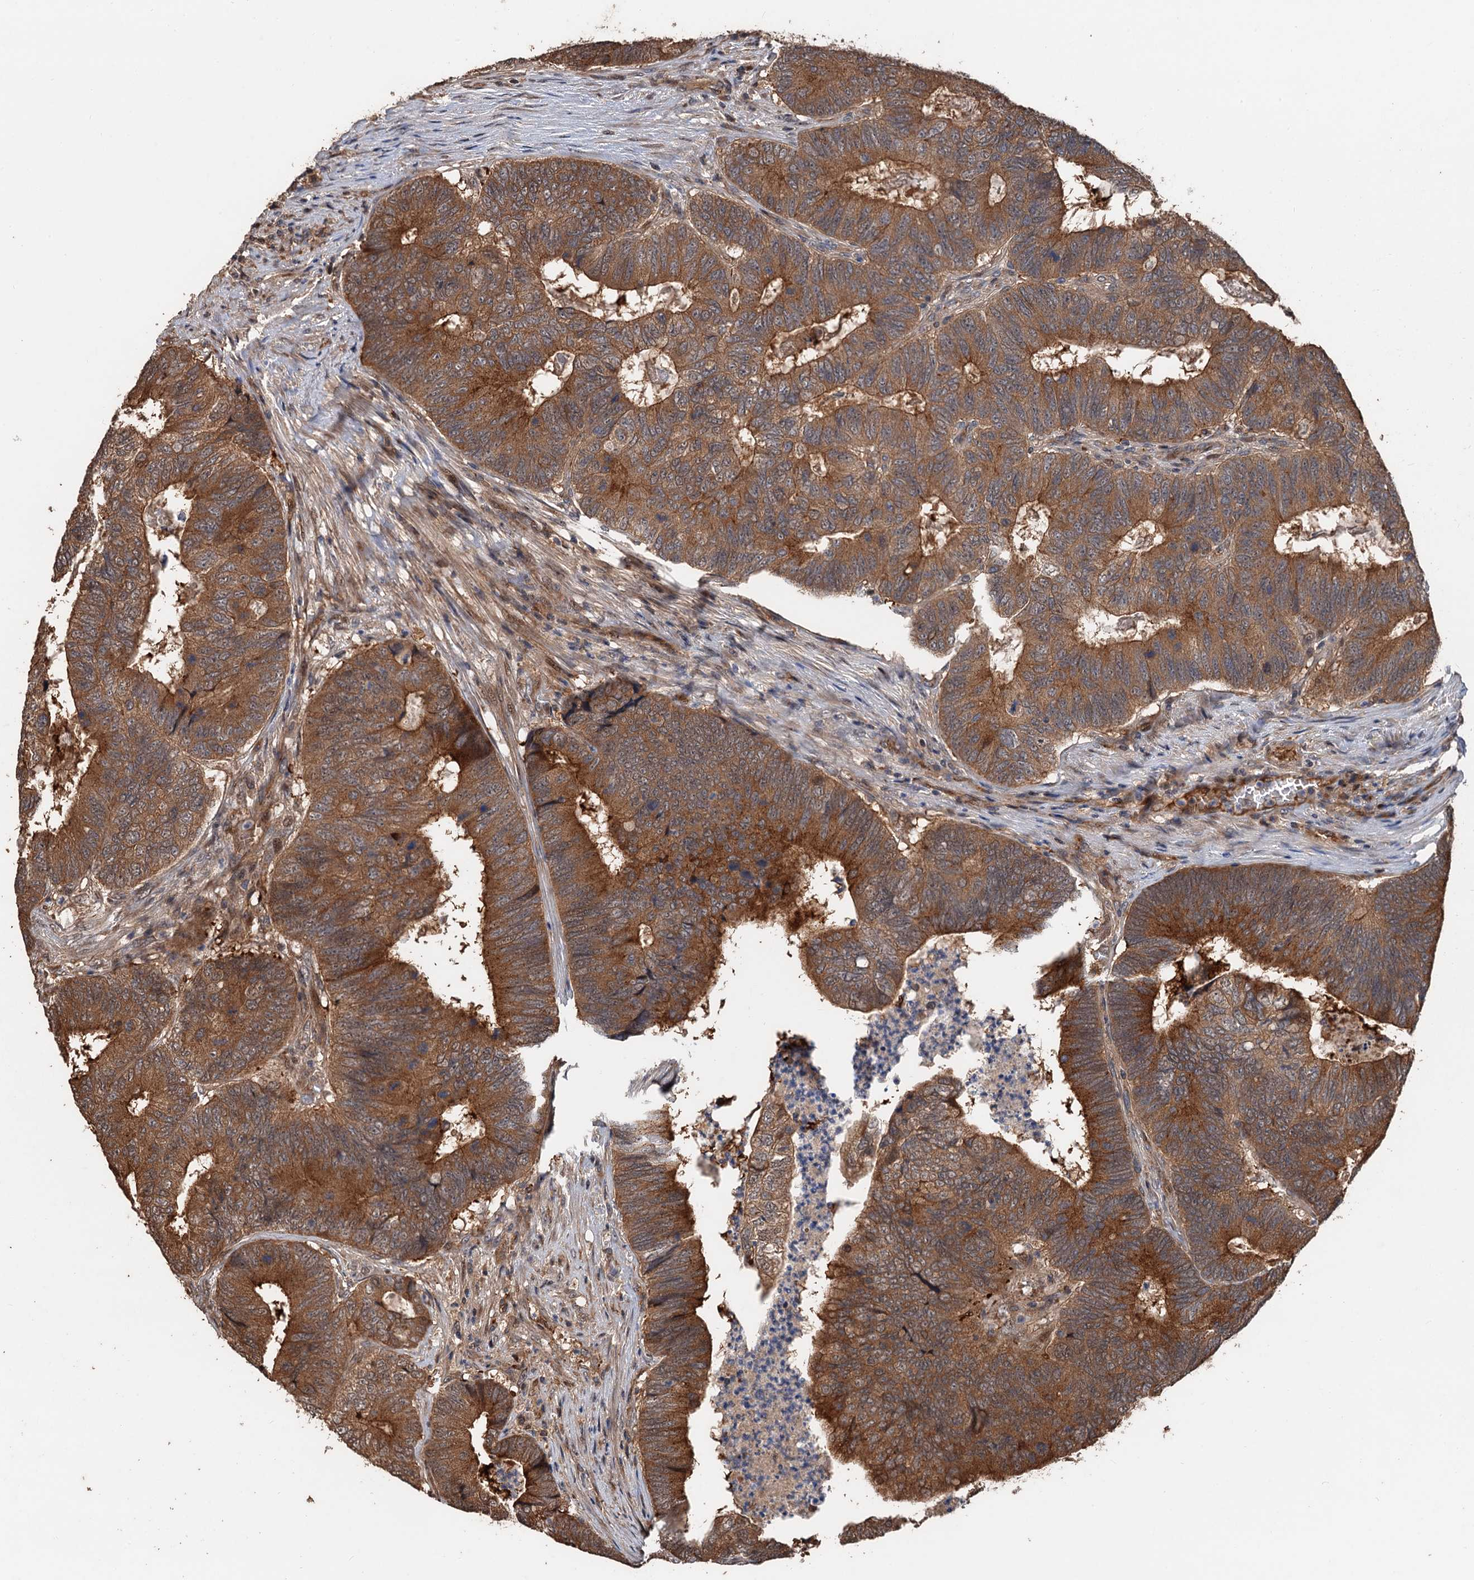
{"staining": {"intensity": "strong", "quantity": ">75%", "location": "cytoplasmic/membranous"}, "tissue": "colorectal cancer", "cell_type": "Tumor cells", "image_type": "cancer", "snomed": [{"axis": "morphology", "description": "Adenocarcinoma, NOS"}, {"axis": "topography", "description": "Colon"}], "caption": "Protein staining displays strong cytoplasmic/membranous positivity in approximately >75% of tumor cells in colorectal cancer (adenocarcinoma).", "gene": "DEXI", "patient": {"sex": "female", "age": 67}}